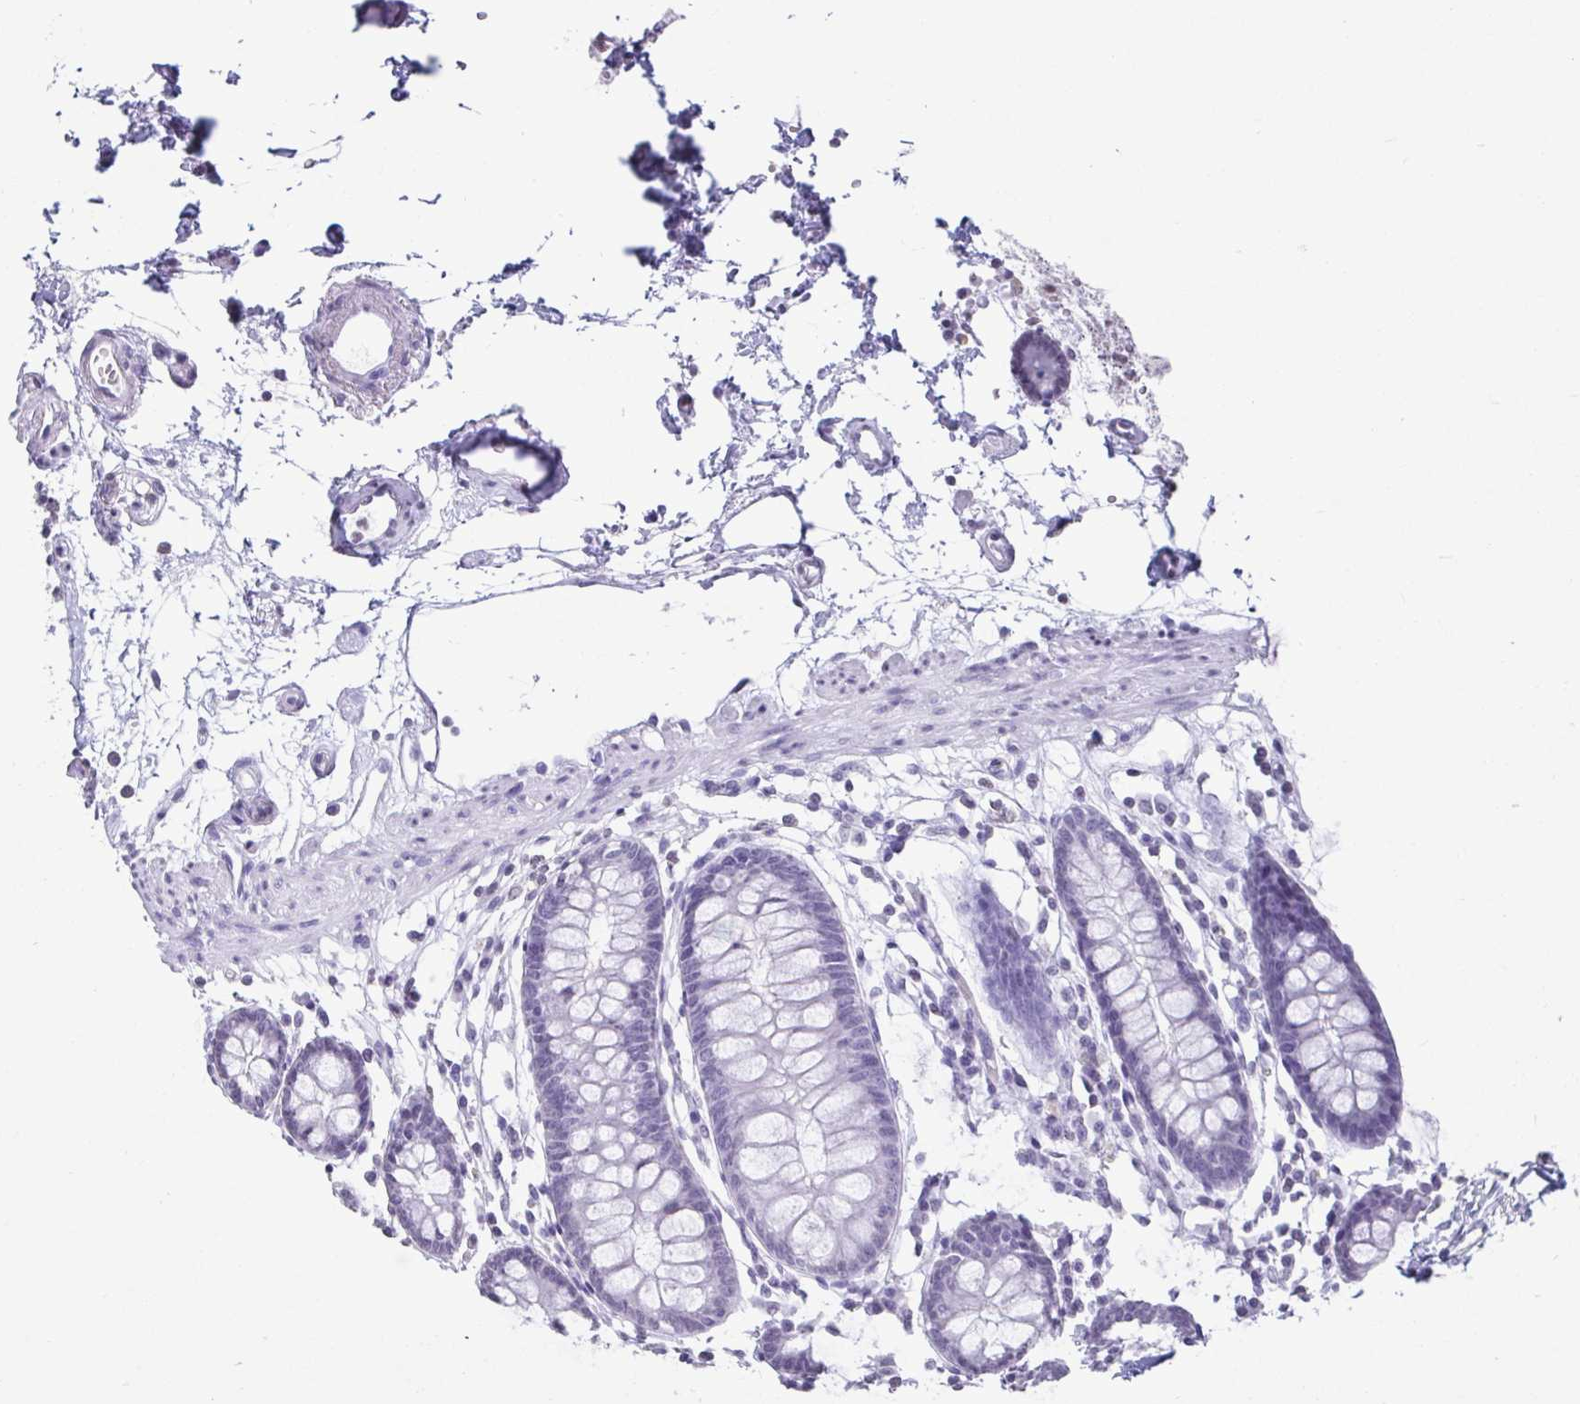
{"staining": {"intensity": "negative", "quantity": "none", "location": "none"}, "tissue": "colon", "cell_type": "Endothelial cells", "image_type": "normal", "snomed": [{"axis": "morphology", "description": "Normal tissue, NOS"}, {"axis": "topography", "description": "Colon"}], "caption": "Endothelial cells are negative for brown protein staining in benign colon. The staining is performed using DAB (3,3'-diaminobenzidine) brown chromogen with nuclei counter-stained in using hematoxylin.", "gene": "VCX2", "patient": {"sex": "female", "age": 84}}